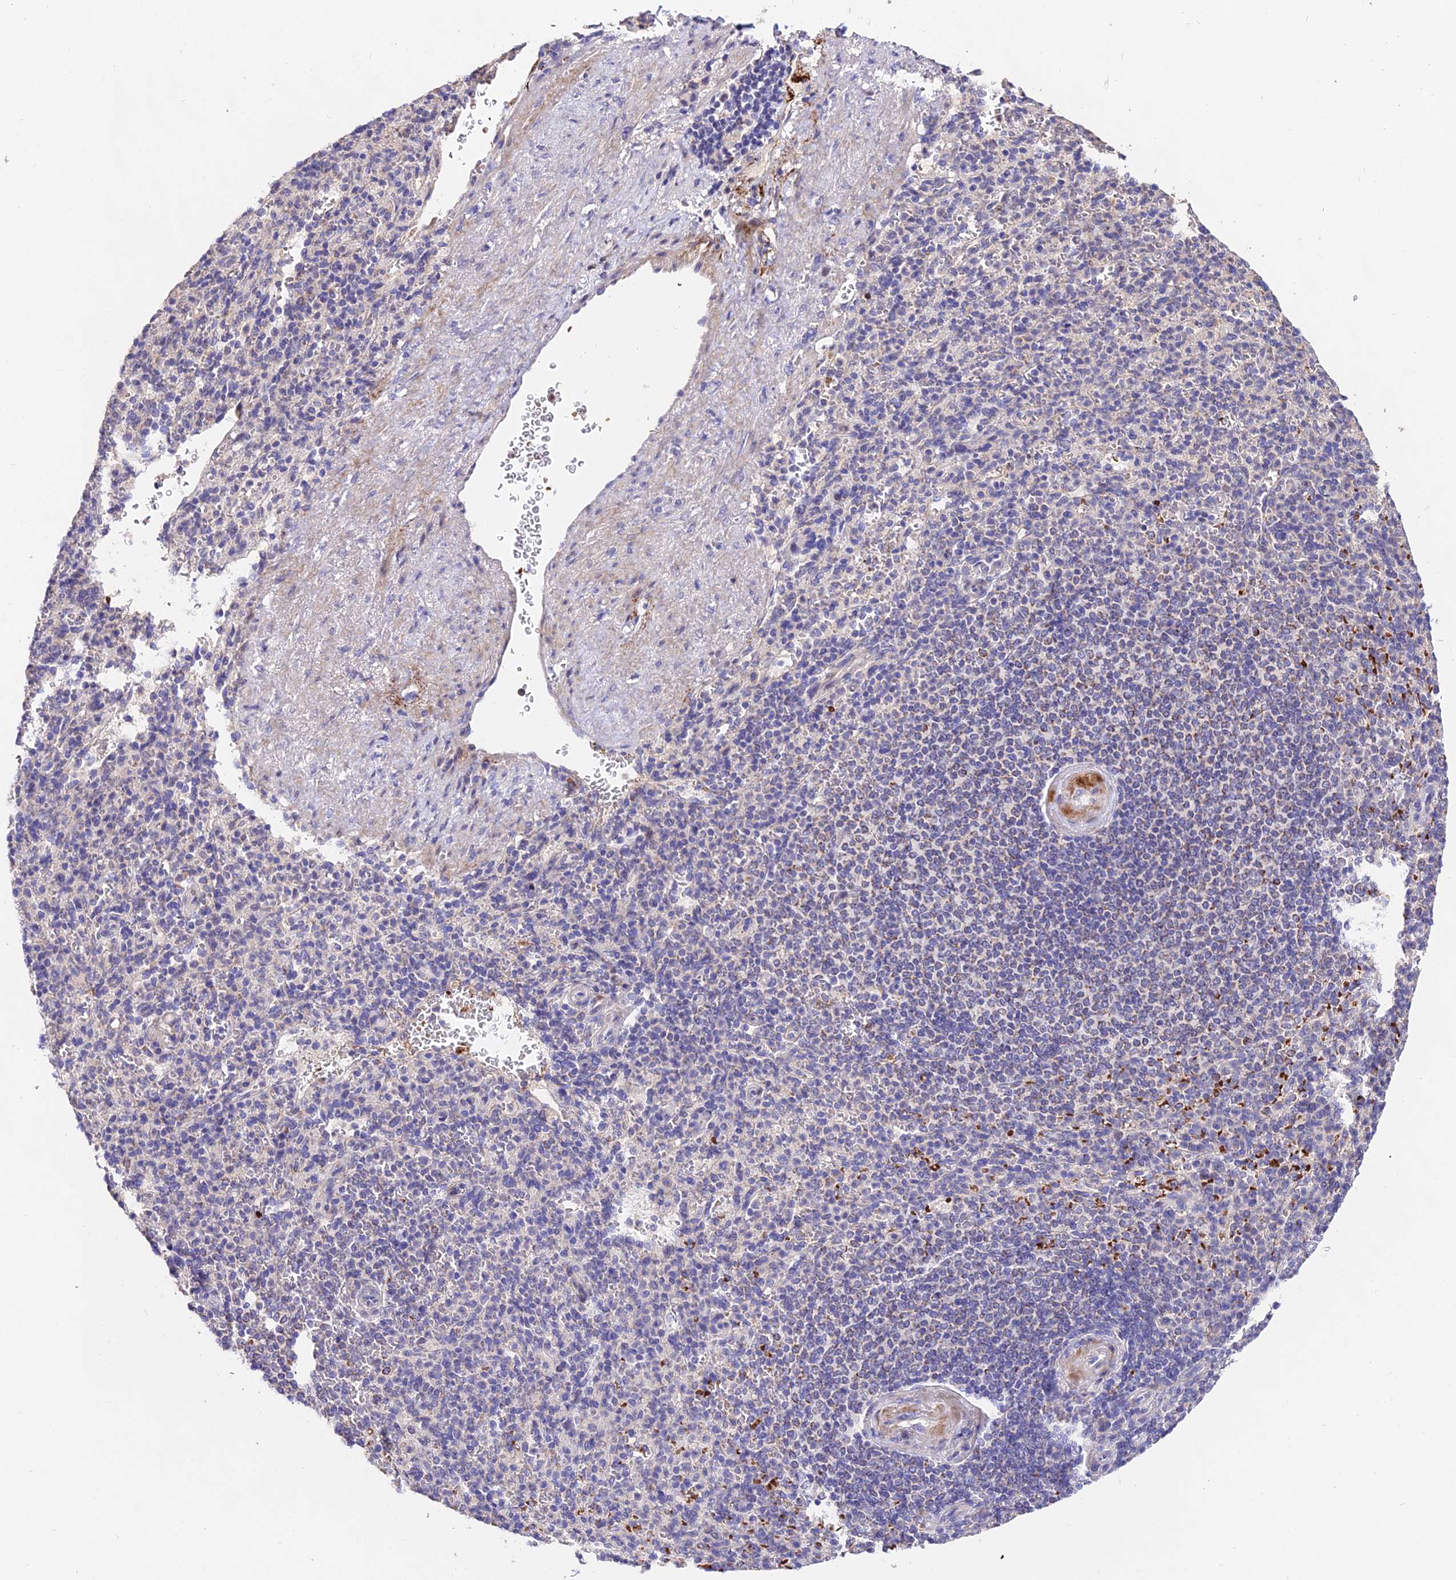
{"staining": {"intensity": "moderate", "quantity": "<25%", "location": "cytoplasmic/membranous"}, "tissue": "spleen", "cell_type": "Cells in red pulp", "image_type": "normal", "snomed": [{"axis": "morphology", "description": "Normal tissue, NOS"}, {"axis": "topography", "description": "Spleen"}], "caption": "Spleen stained with IHC reveals moderate cytoplasmic/membranous positivity in about <25% of cells in red pulp.", "gene": "WDR5B", "patient": {"sex": "female", "age": 74}}